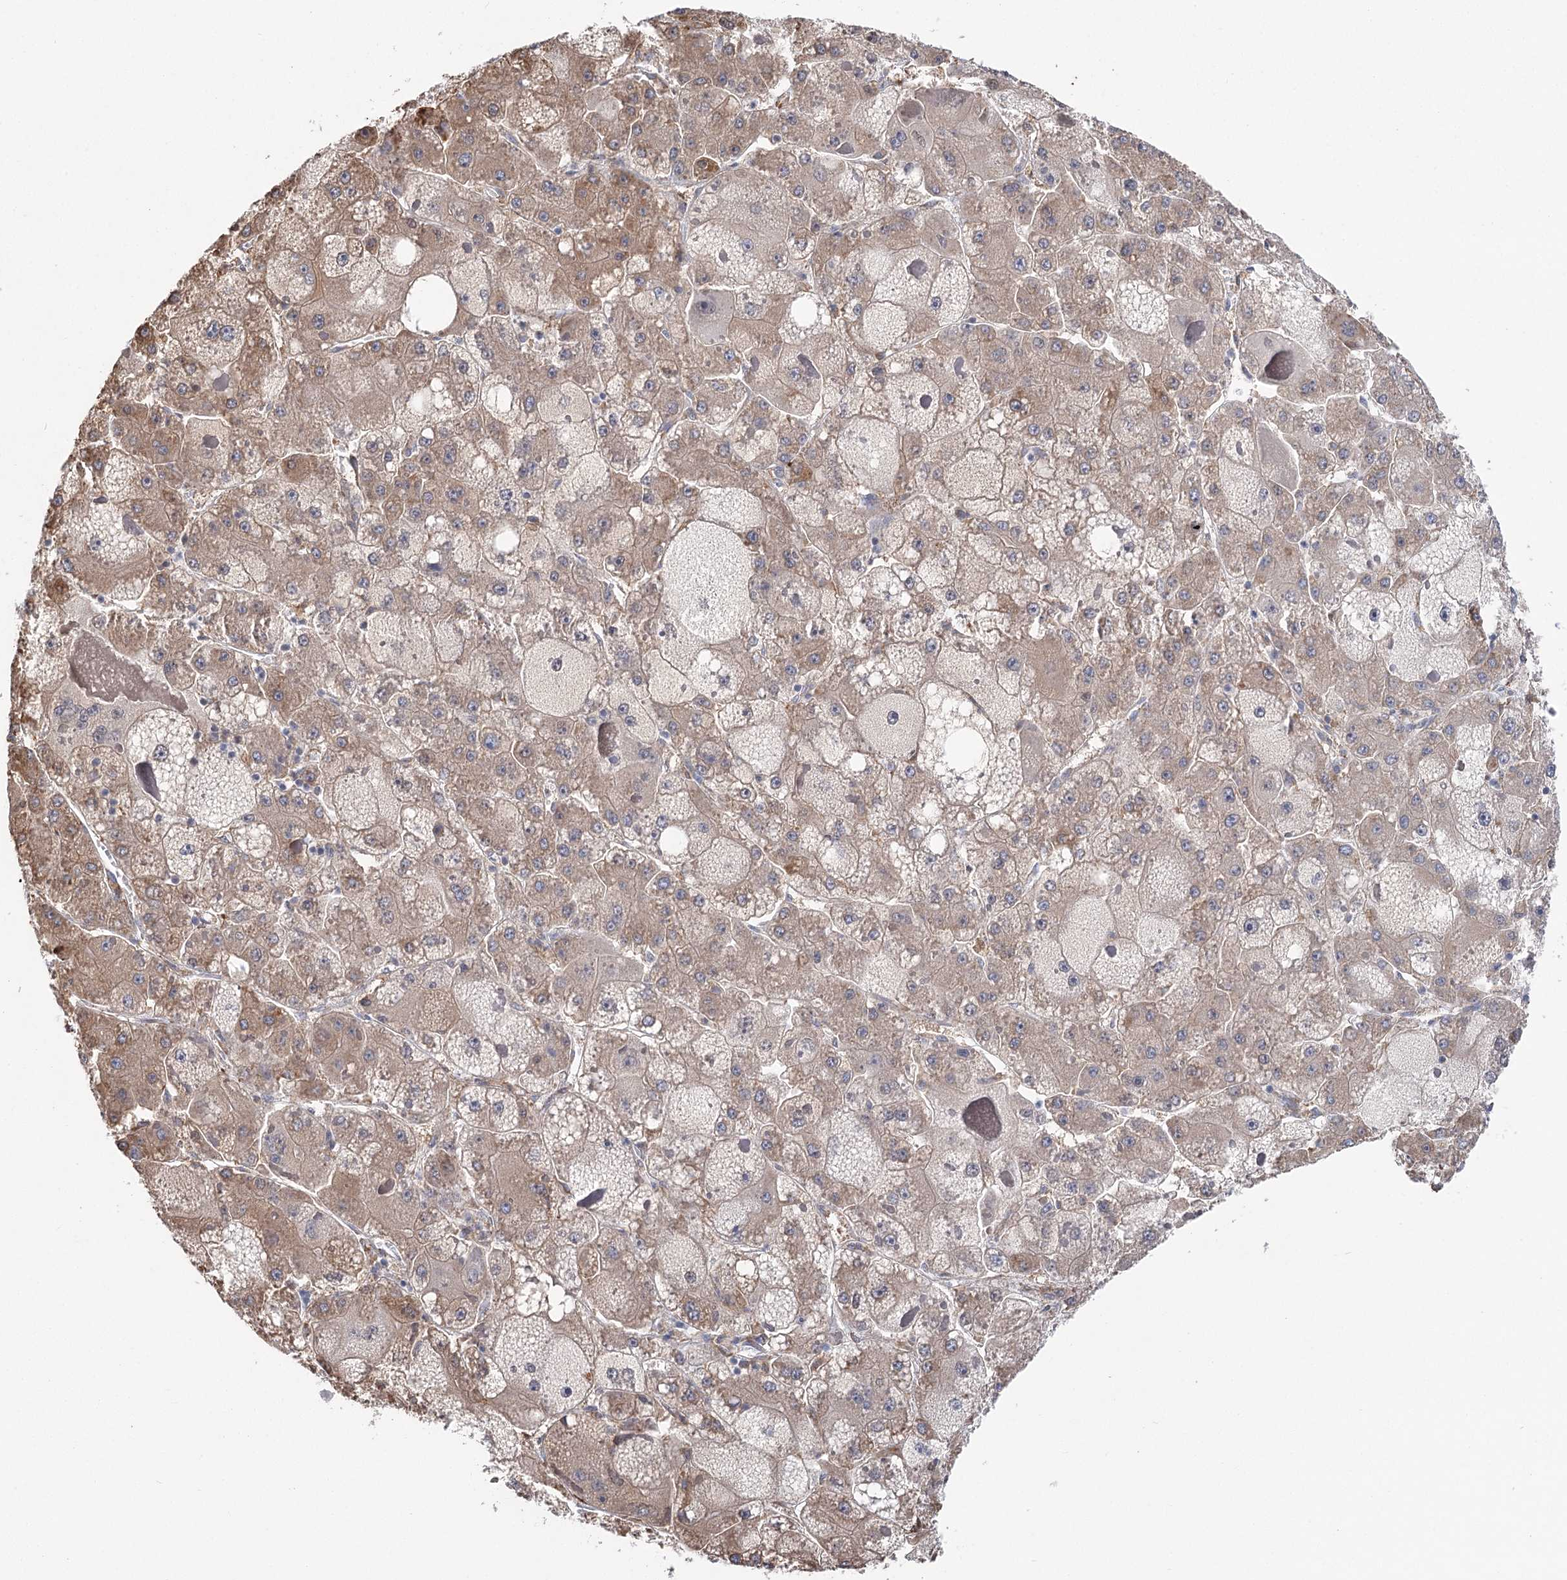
{"staining": {"intensity": "moderate", "quantity": ">75%", "location": "cytoplasmic/membranous"}, "tissue": "liver cancer", "cell_type": "Tumor cells", "image_type": "cancer", "snomed": [{"axis": "morphology", "description": "Carcinoma, Hepatocellular, NOS"}, {"axis": "topography", "description": "Liver"}], "caption": "DAB (3,3'-diaminobenzidine) immunohistochemical staining of liver hepatocellular carcinoma exhibits moderate cytoplasmic/membranous protein expression in about >75% of tumor cells.", "gene": "METTL24", "patient": {"sex": "female", "age": 73}}